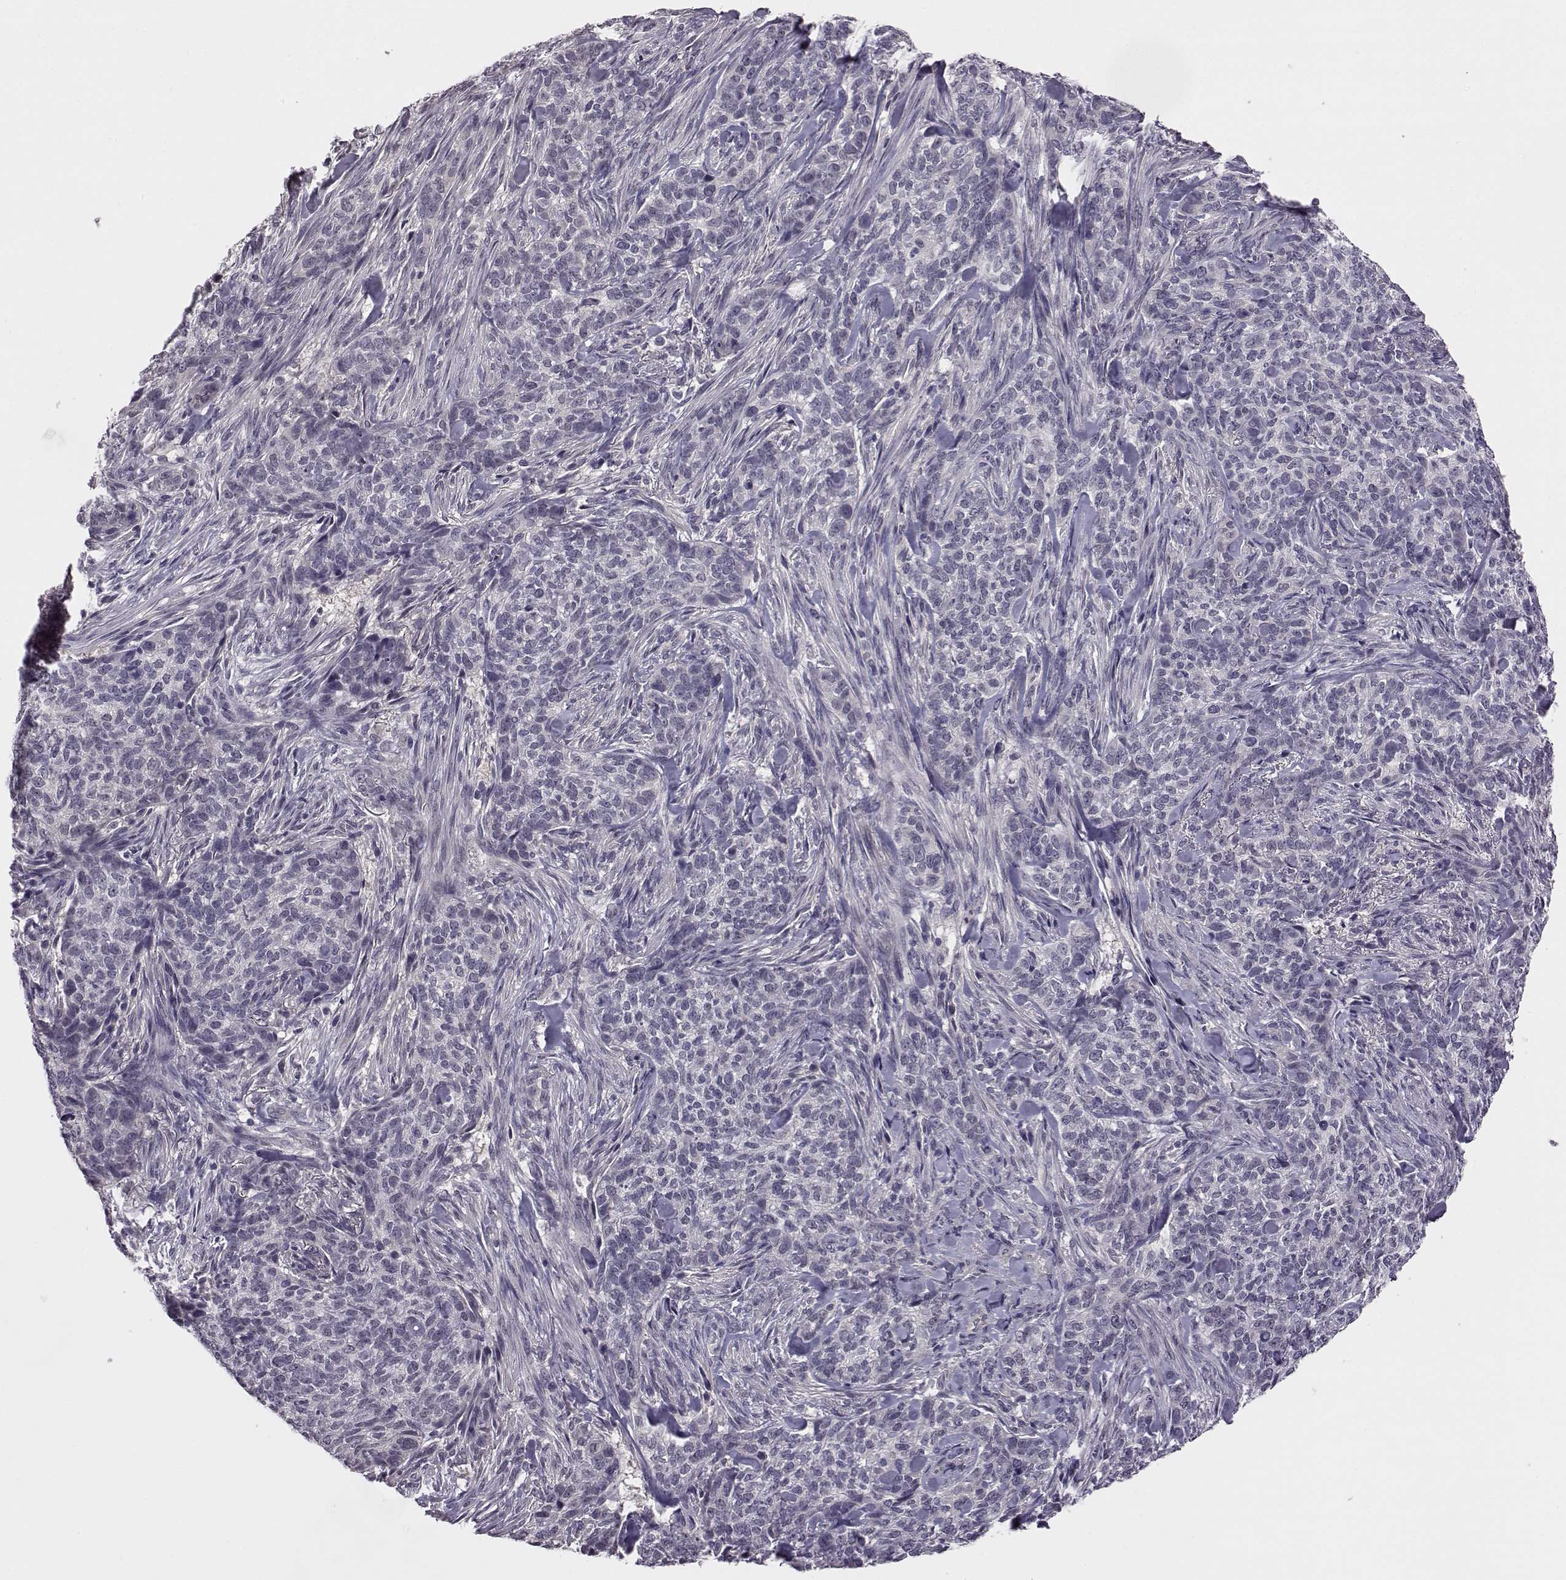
{"staining": {"intensity": "negative", "quantity": "none", "location": "none"}, "tissue": "skin cancer", "cell_type": "Tumor cells", "image_type": "cancer", "snomed": [{"axis": "morphology", "description": "Basal cell carcinoma"}, {"axis": "topography", "description": "Skin"}], "caption": "An image of basal cell carcinoma (skin) stained for a protein displays no brown staining in tumor cells.", "gene": "C10orf62", "patient": {"sex": "female", "age": 69}}